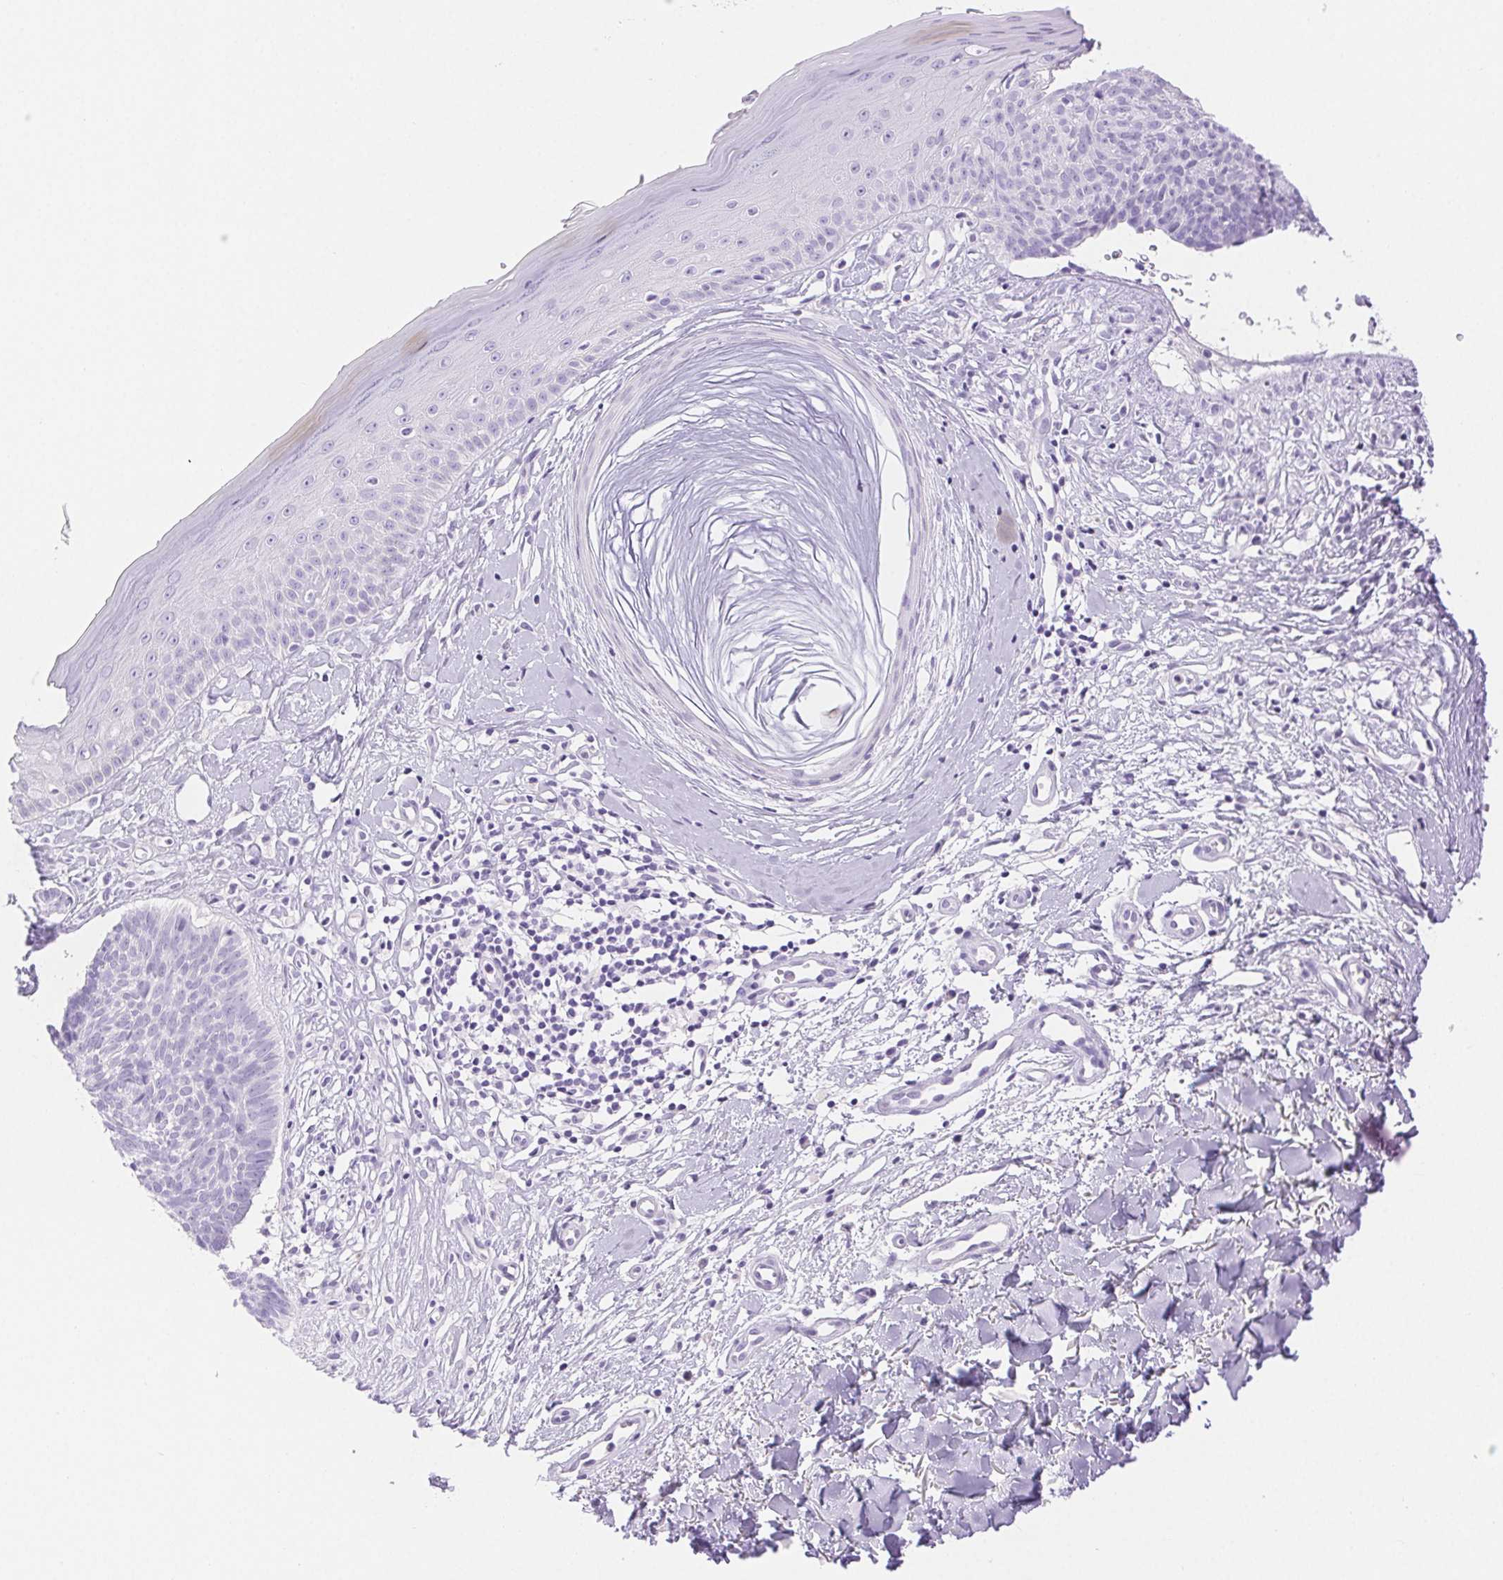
{"staining": {"intensity": "negative", "quantity": "none", "location": "none"}, "tissue": "skin cancer", "cell_type": "Tumor cells", "image_type": "cancer", "snomed": [{"axis": "morphology", "description": "Basal cell carcinoma"}, {"axis": "topography", "description": "Skin"}], "caption": "Immunohistochemistry (IHC) histopathology image of neoplastic tissue: basal cell carcinoma (skin) stained with DAB displays no significant protein expression in tumor cells.", "gene": "SPACA4", "patient": {"sex": "male", "age": 51}}